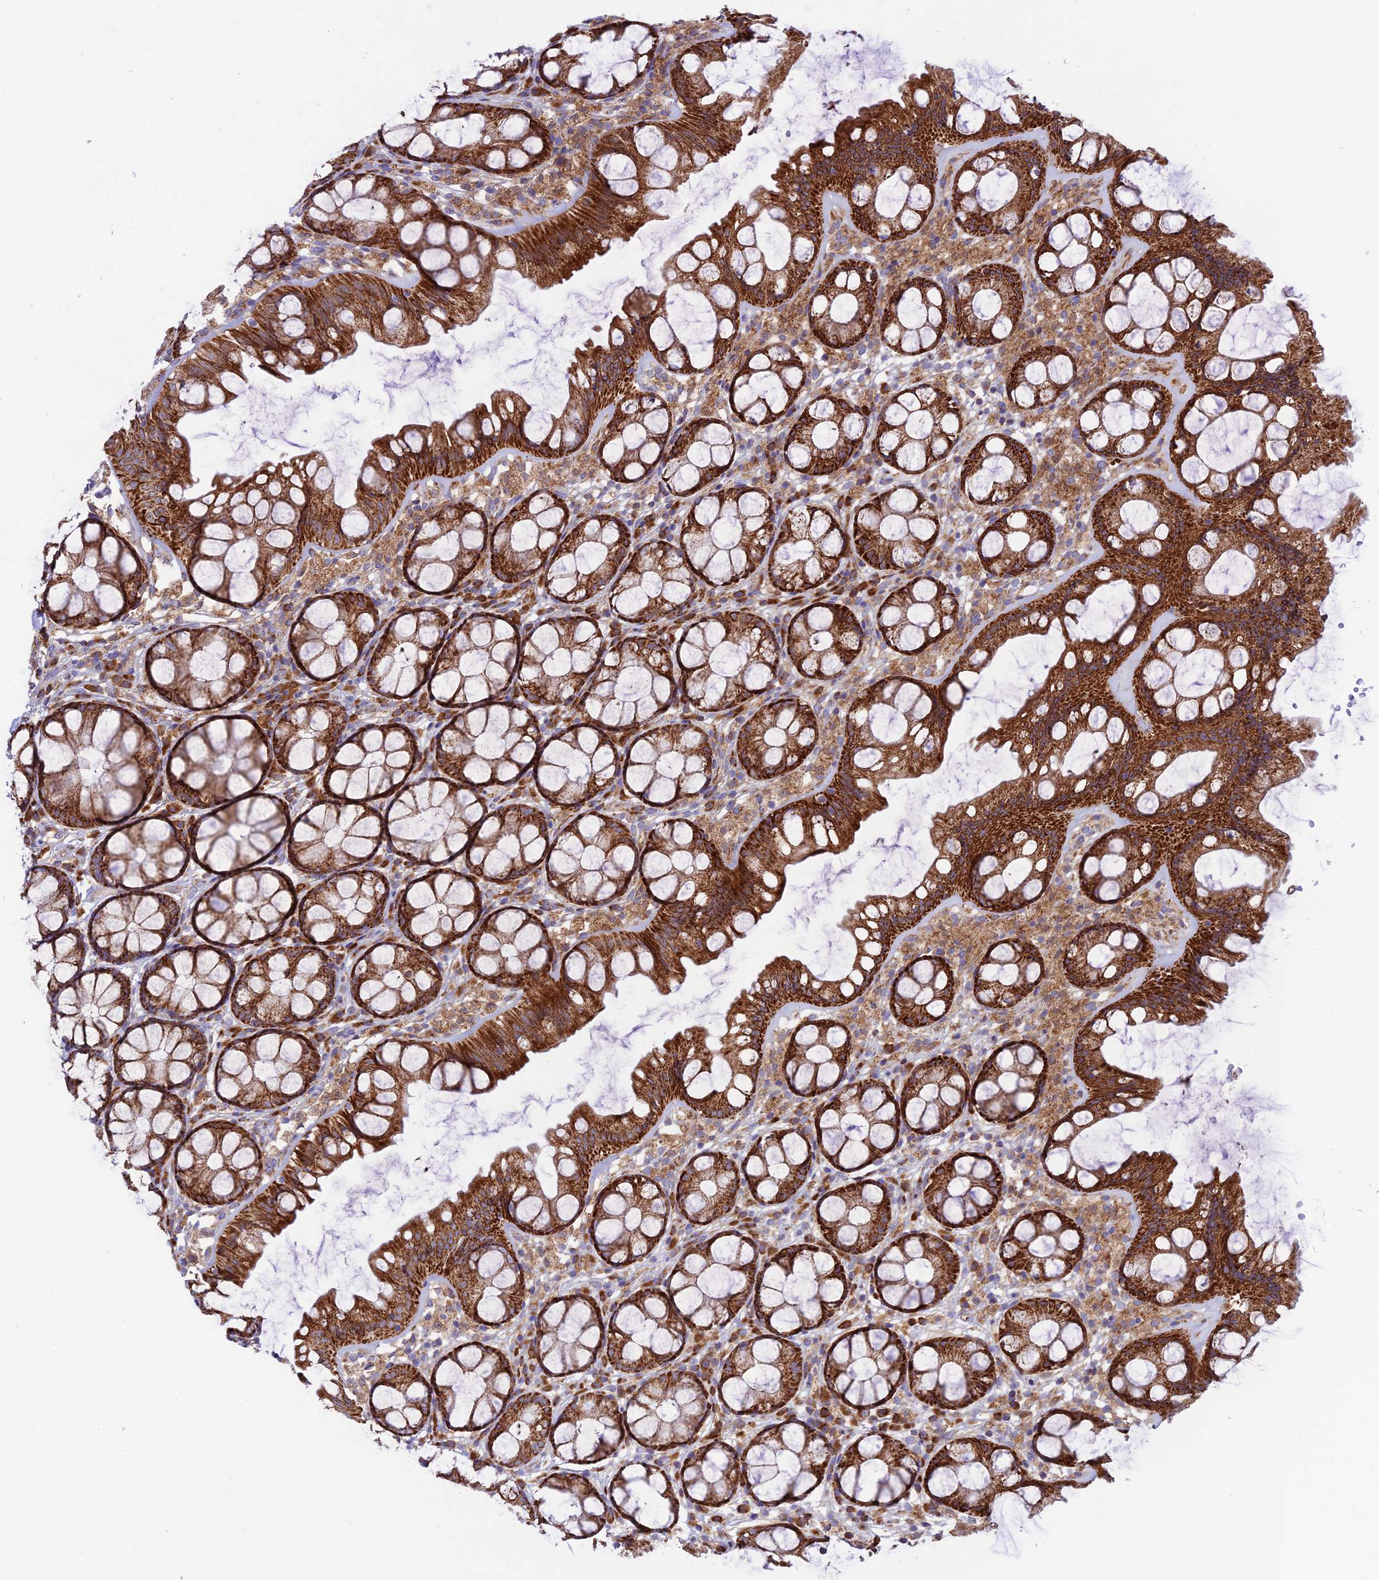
{"staining": {"intensity": "moderate", "quantity": ">75%", "location": "cytoplasmic/membranous"}, "tissue": "colon", "cell_type": "Endothelial cells", "image_type": "normal", "snomed": [{"axis": "morphology", "description": "Normal tissue, NOS"}, {"axis": "topography", "description": "Colon"}], "caption": "Approximately >75% of endothelial cells in unremarkable colon display moderate cytoplasmic/membranous protein staining as visualized by brown immunohistochemical staining.", "gene": "UAP1L1", "patient": {"sex": "male", "age": 47}}